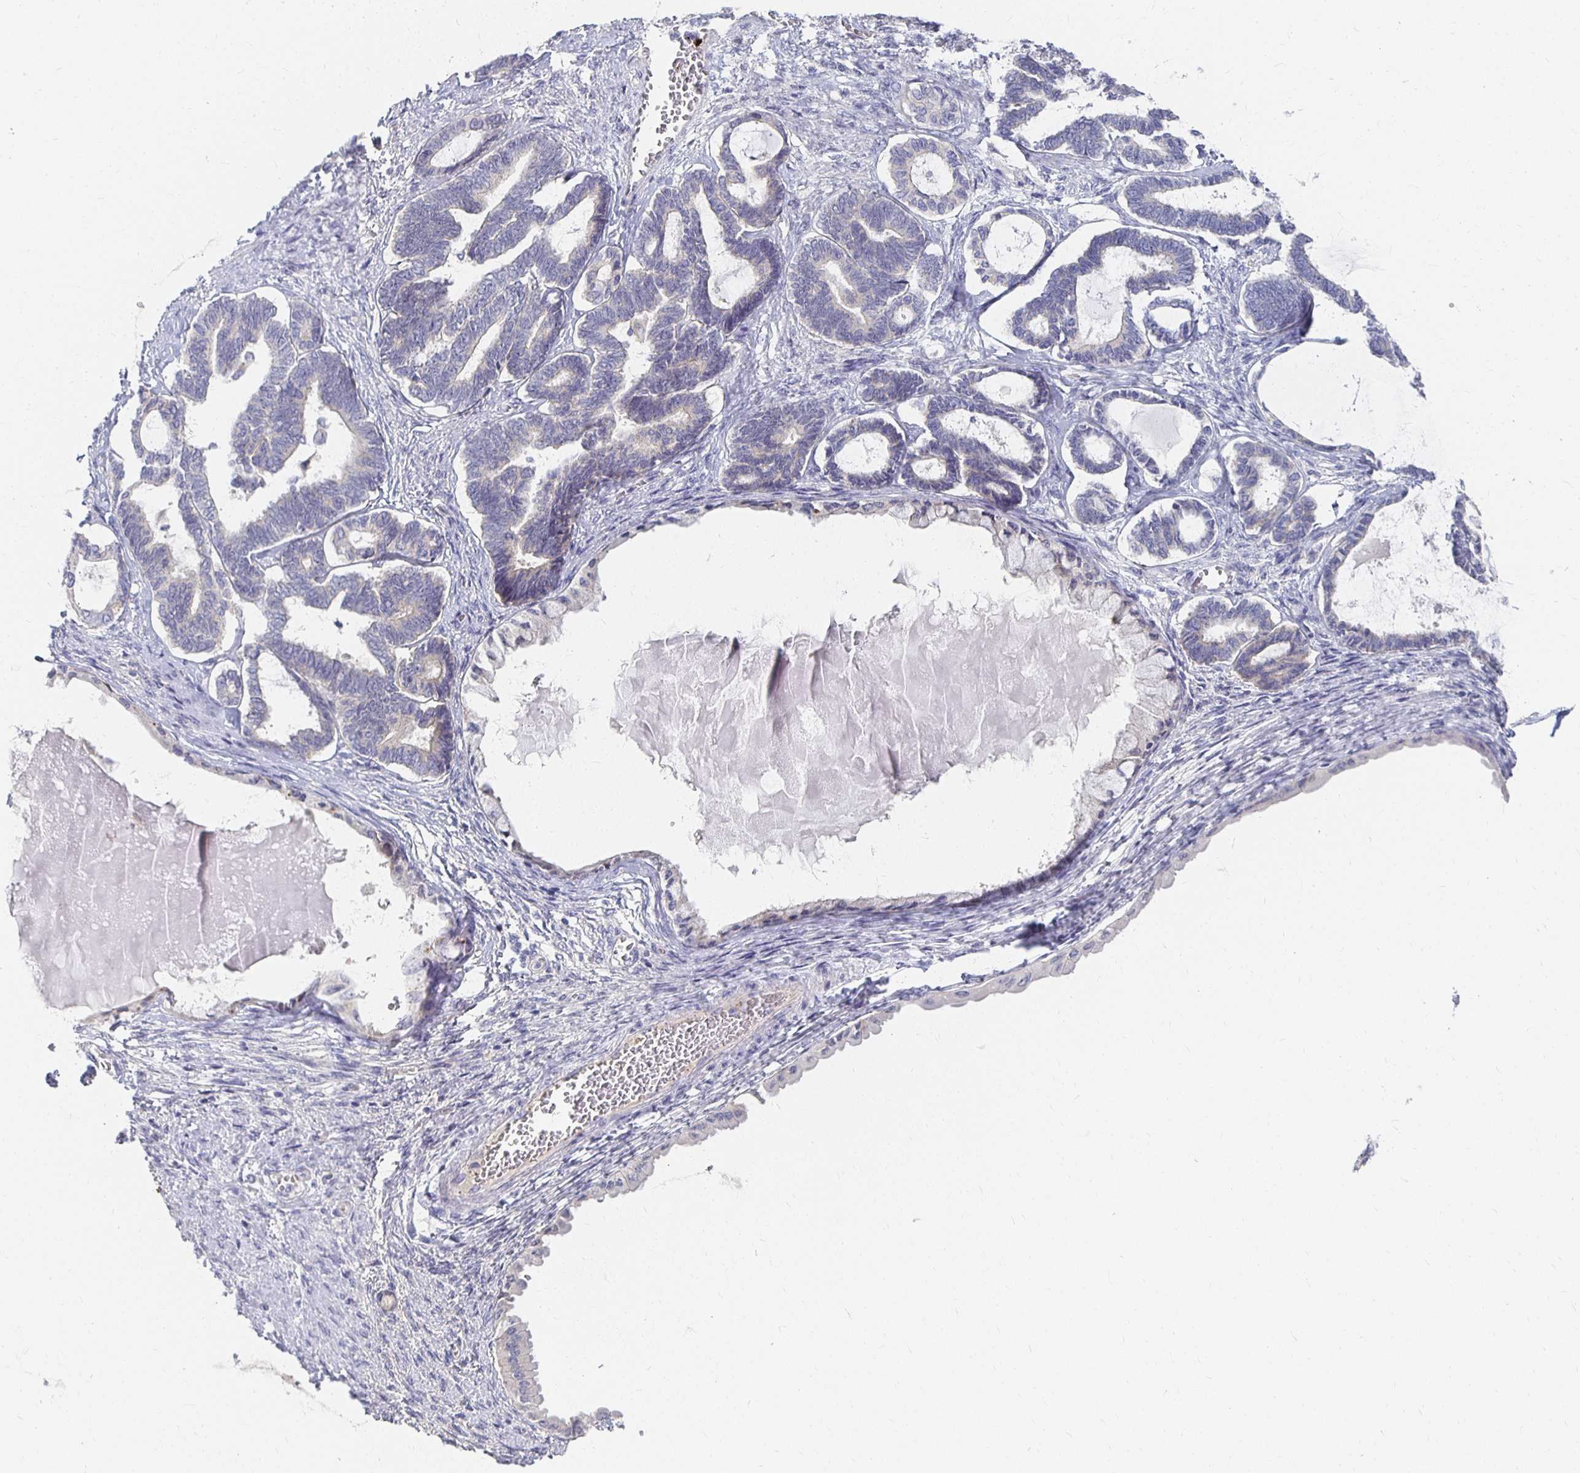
{"staining": {"intensity": "negative", "quantity": "none", "location": "none"}, "tissue": "ovarian cancer", "cell_type": "Tumor cells", "image_type": "cancer", "snomed": [{"axis": "morphology", "description": "Carcinoma, endometroid"}, {"axis": "topography", "description": "Ovary"}], "caption": "This is an IHC micrograph of ovarian cancer (endometroid carcinoma). There is no staining in tumor cells.", "gene": "FKRP", "patient": {"sex": "female", "age": 70}}